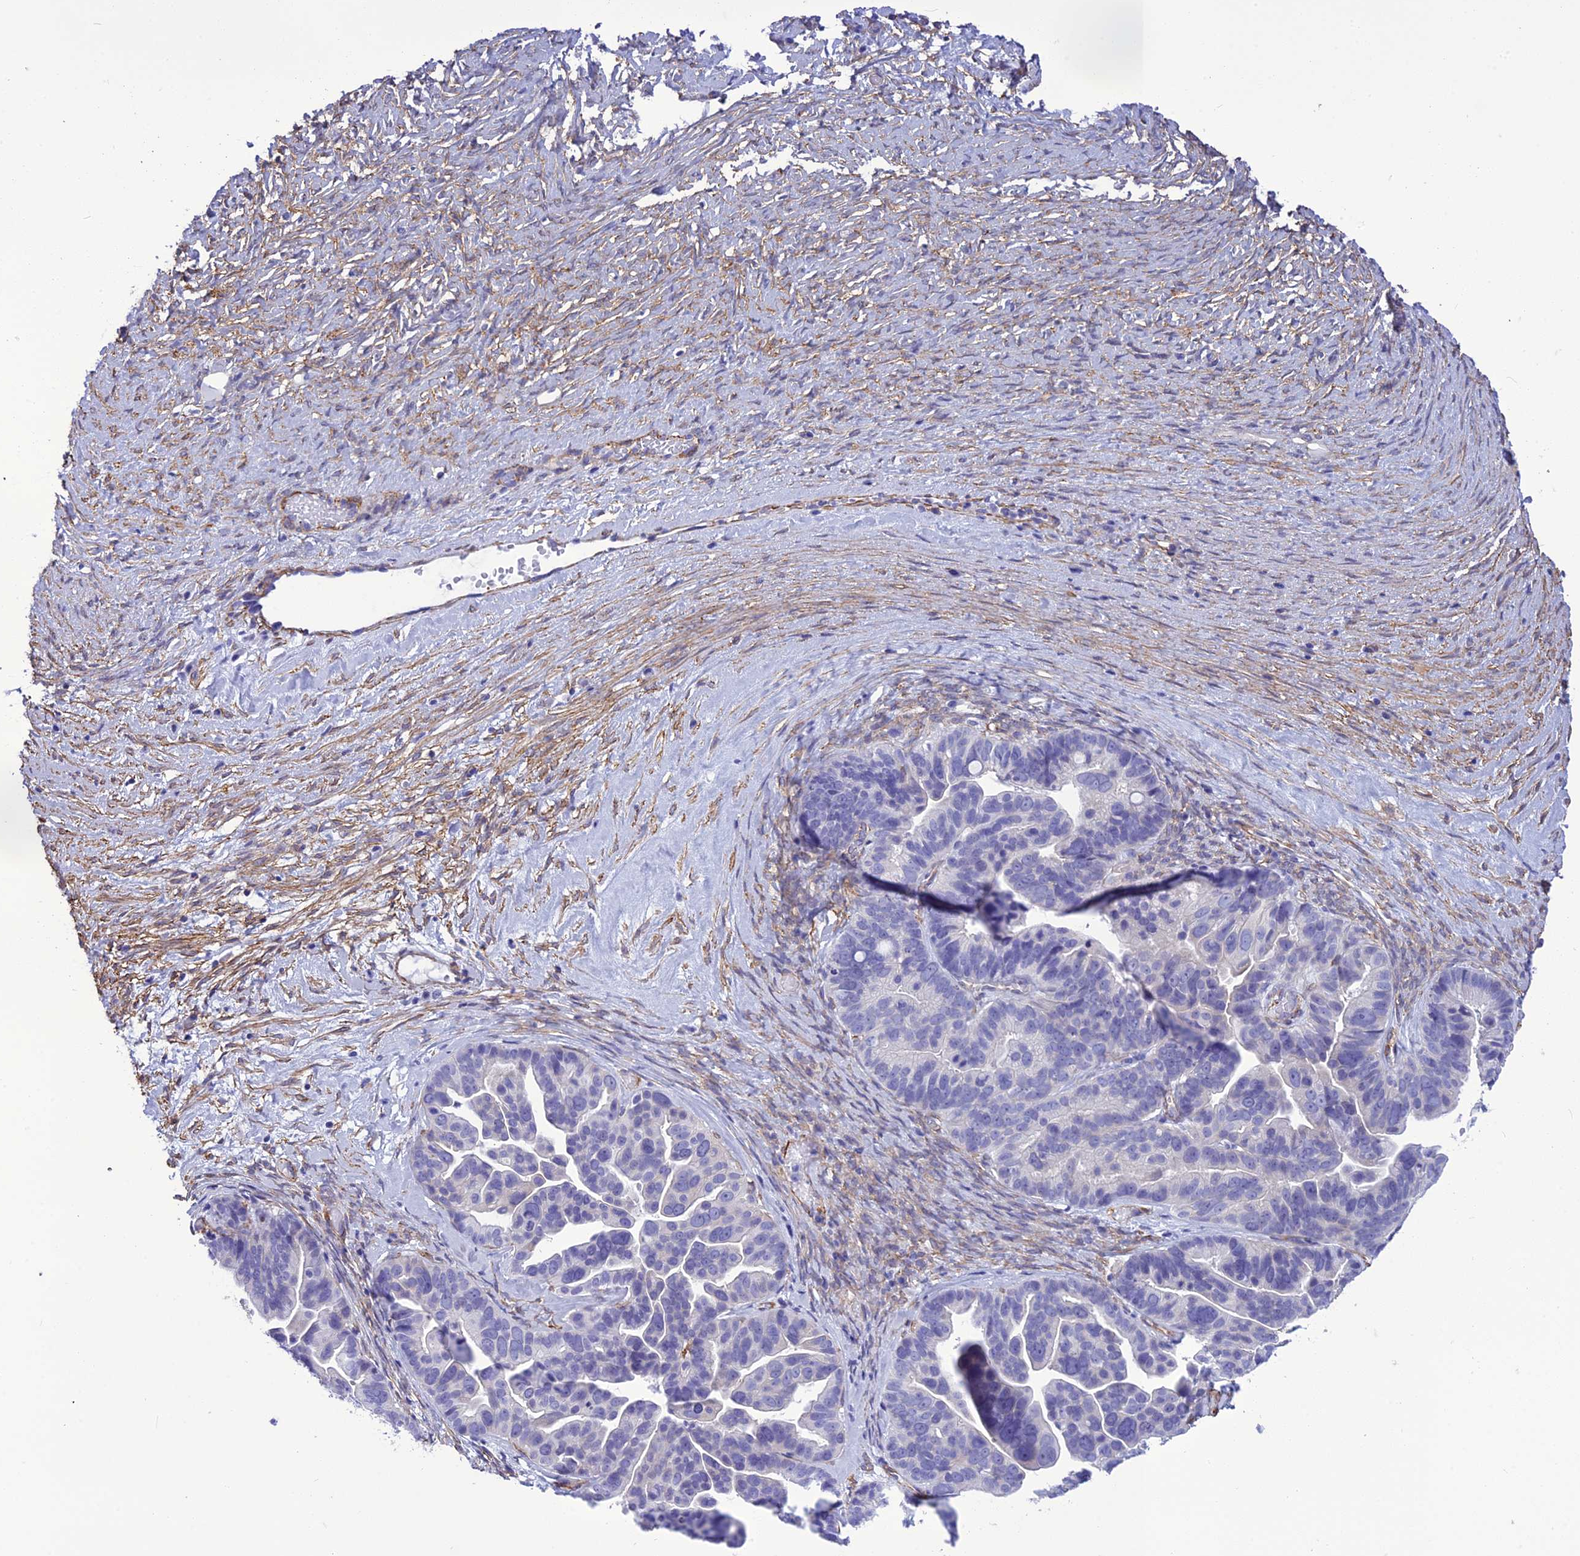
{"staining": {"intensity": "negative", "quantity": "none", "location": "none"}, "tissue": "ovarian cancer", "cell_type": "Tumor cells", "image_type": "cancer", "snomed": [{"axis": "morphology", "description": "Cystadenocarcinoma, serous, NOS"}, {"axis": "topography", "description": "Ovary"}], "caption": "Tumor cells show no significant positivity in ovarian cancer.", "gene": "NKD1", "patient": {"sex": "female", "age": 56}}